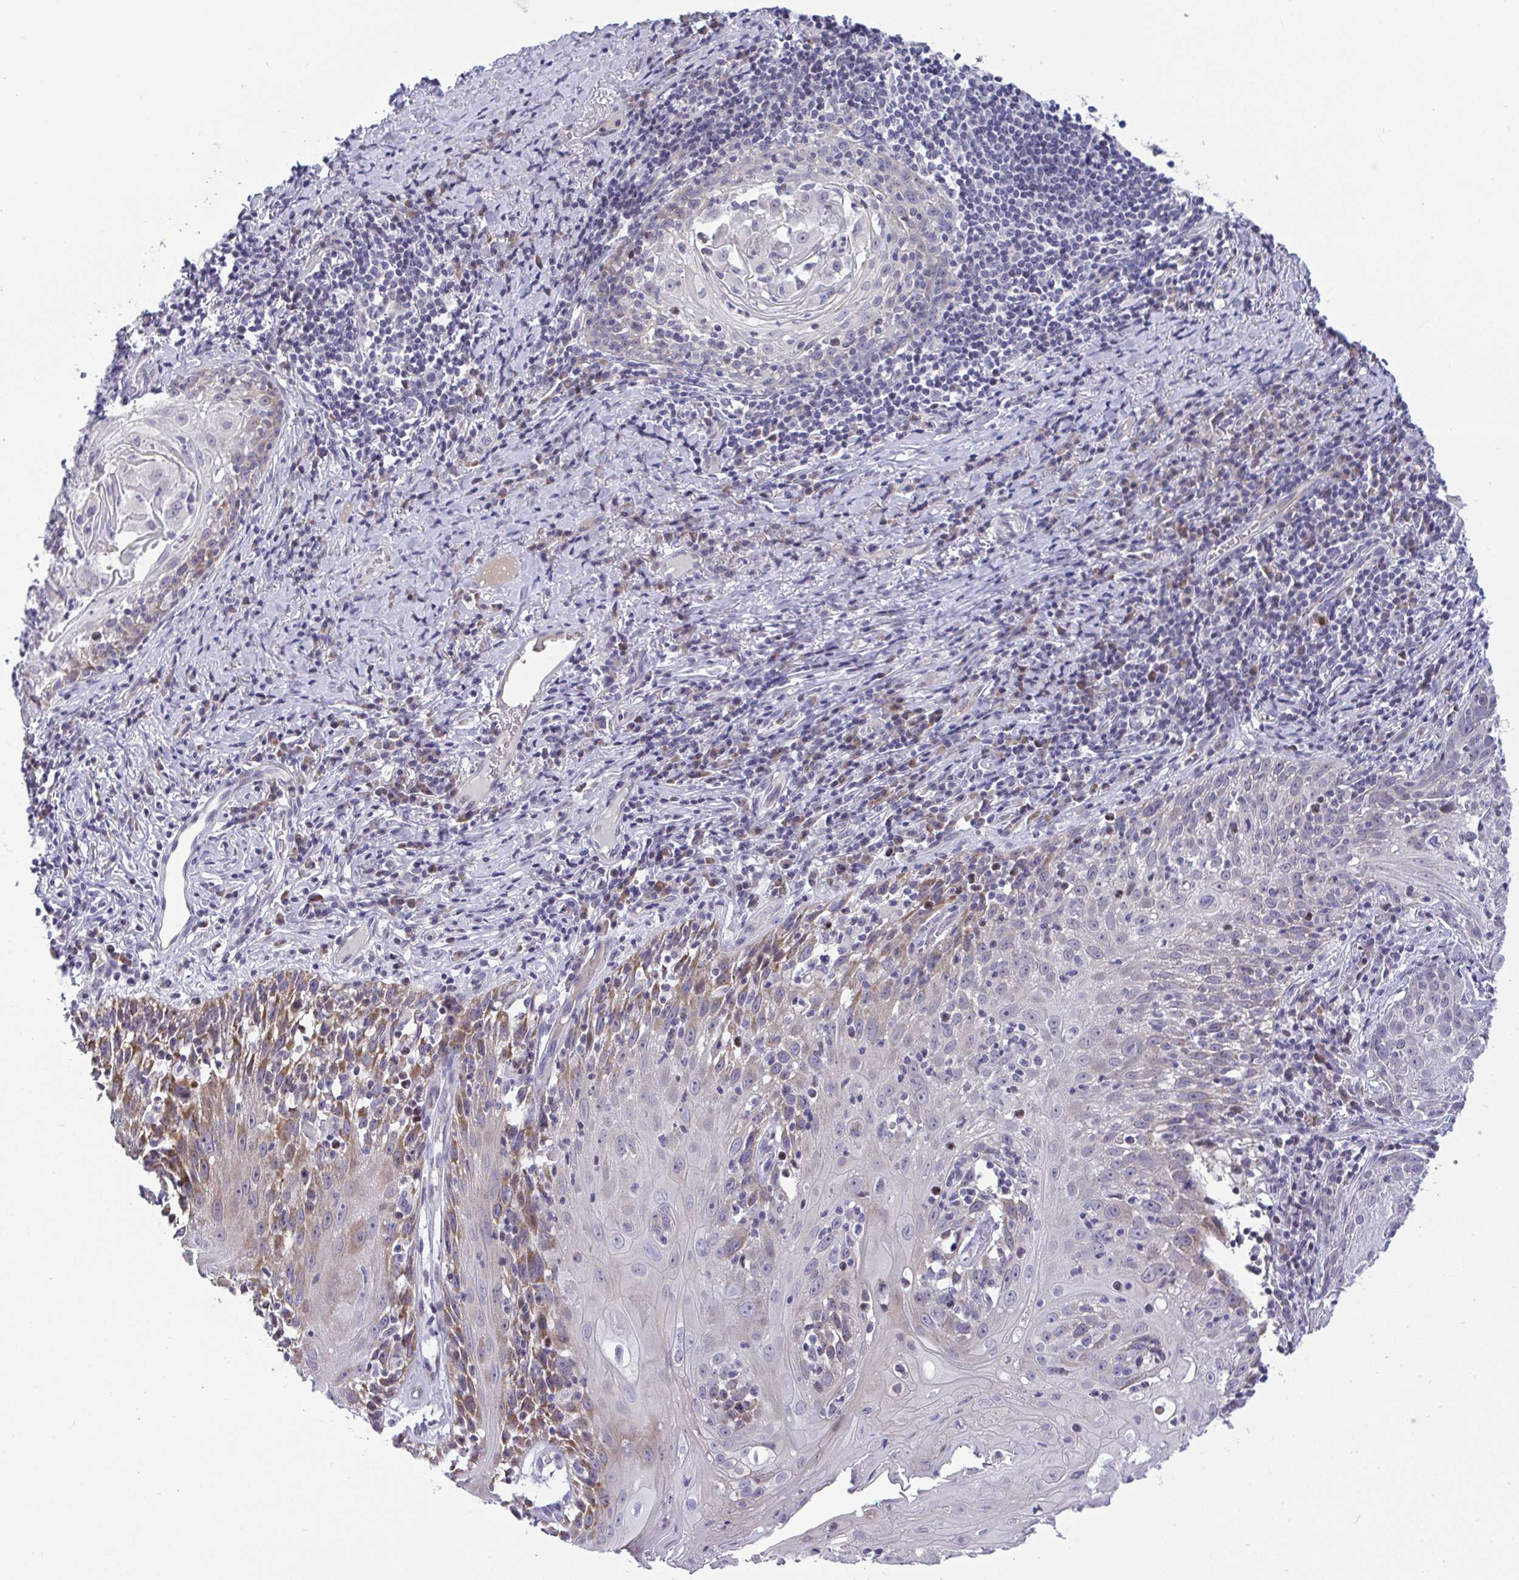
{"staining": {"intensity": "moderate", "quantity": "<25%", "location": "cytoplasmic/membranous"}, "tissue": "skin cancer", "cell_type": "Tumor cells", "image_type": "cancer", "snomed": [{"axis": "morphology", "description": "Squamous cell carcinoma, NOS"}, {"axis": "topography", "description": "Skin"}, {"axis": "topography", "description": "Vulva"}], "caption": "Squamous cell carcinoma (skin) stained with DAB immunohistochemistry reveals low levels of moderate cytoplasmic/membranous positivity in about <25% of tumor cells.", "gene": "EPOP", "patient": {"sex": "female", "age": 76}}